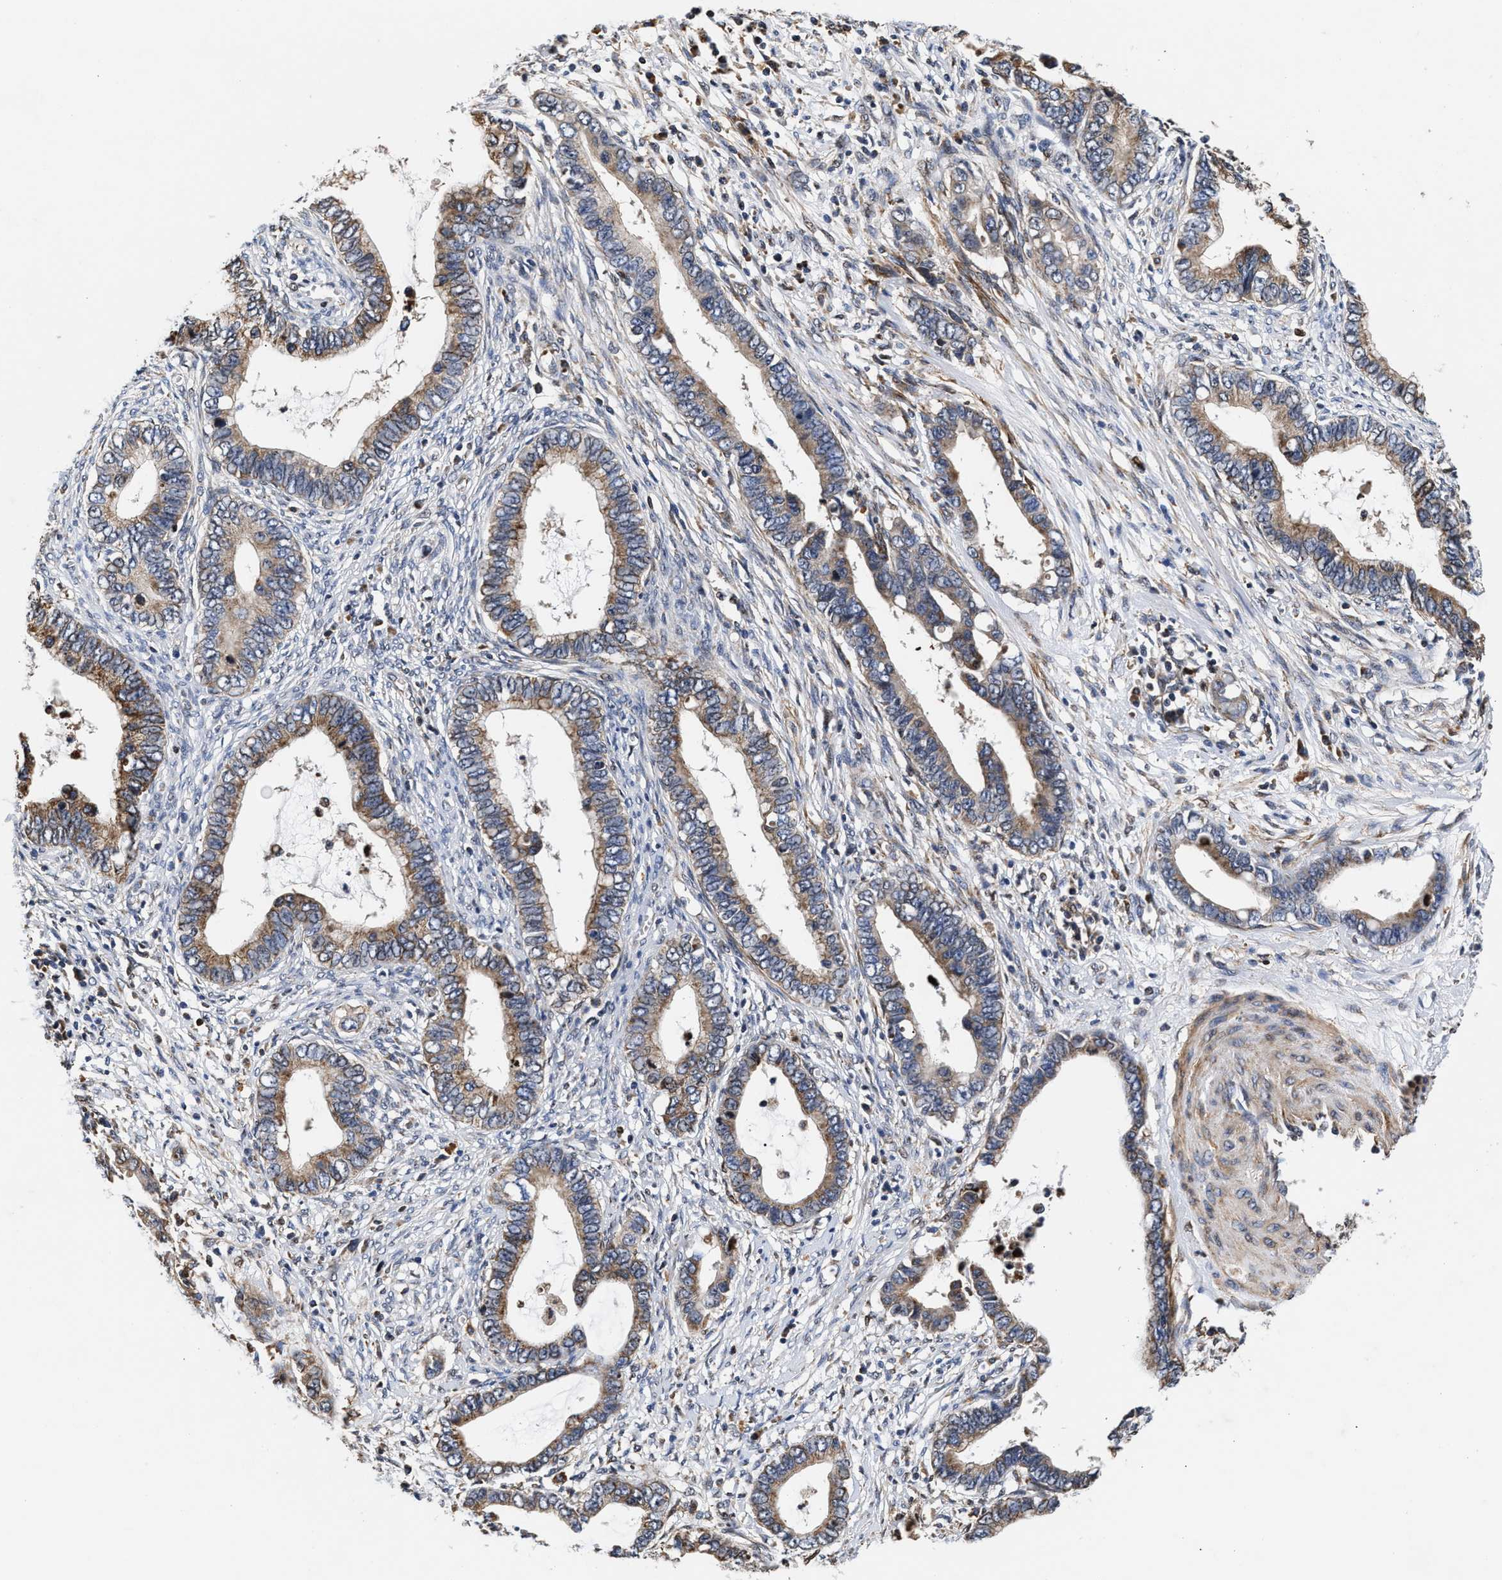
{"staining": {"intensity": "moderate", "quantity": ">75%", "location": "cytoplasmic/membranous"}, "tissue": "cervical cancer", "cell_type": "Tumor cells", "image_type": "cancer", "snomed": [{"axis": "morphology", "description": "Adenocarcinoma, NOS"}, {"axis": "topography", "description": "Cervix"}], "caption": "Human cervical adenocarcinoma stained with a protein marker shows moderate staining in tumor cells.", "gene": "SGK1", "patient": {"sex": "female", "age": 44}}